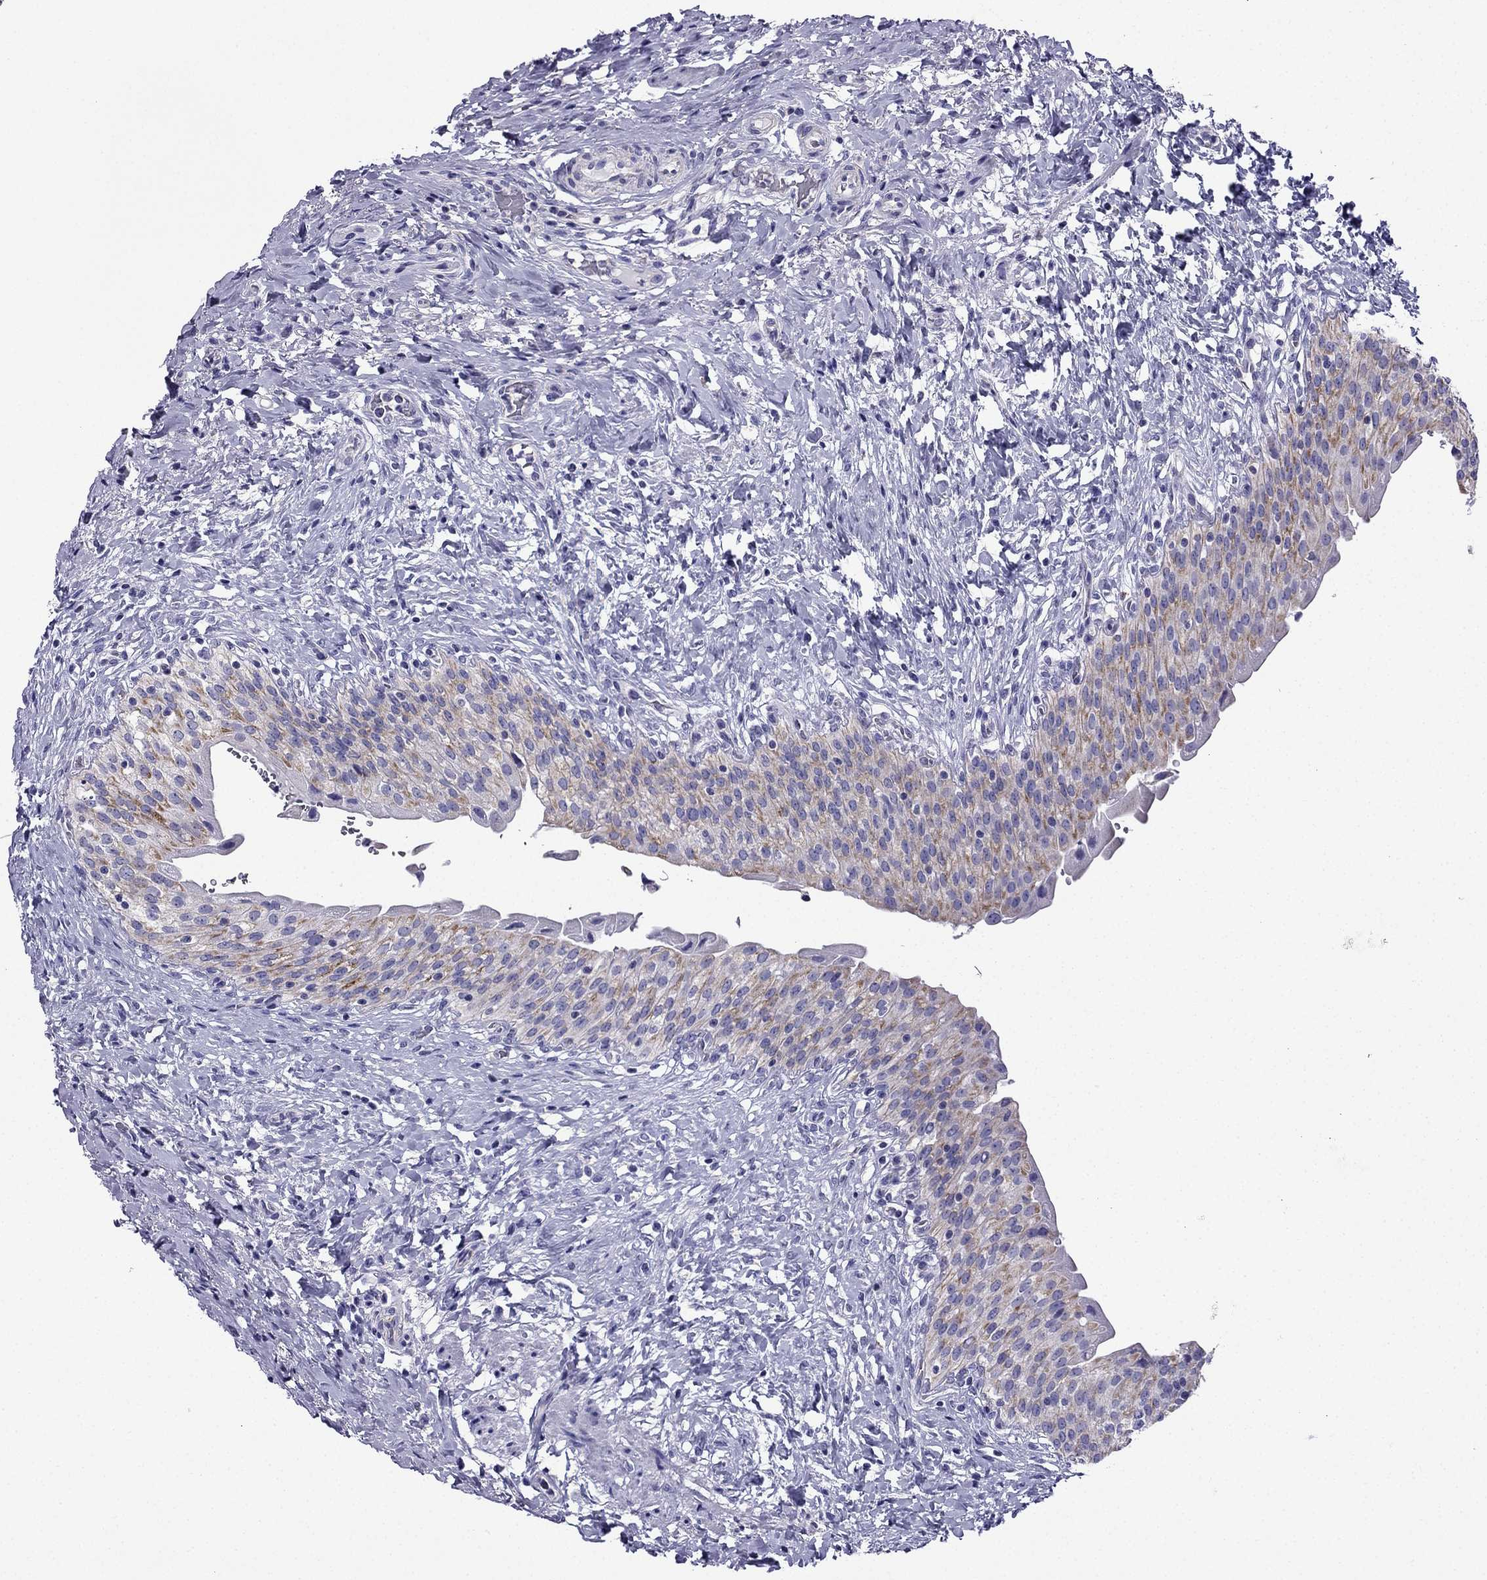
{"staining": {"intensity": "moderate", "quantity": "<25%", "location": "cytoplasmic/membranous"}, "tissue": "urinary bladder", "cell_type": "Urothelial cells", "image_type": "normal", "snomed": [{"axis": "morphology", "description": "Normal tissue, NOS"}, {"axis": "morphology", "description": "Inflammation, NOS"}, {"axis": "topography", "description": "Urinary bladder"}], "caption": "DAB immunohistochemical staining of unremarkable urinary bladder demonstrates moderate cytoplasmic/membranous protein positivity in approximately <25% of urothelial cells. (IHC, brightfield microscopy, high magnification).", "gene": "KIF5A", "patient": {"sex": "male", "age": 64}}